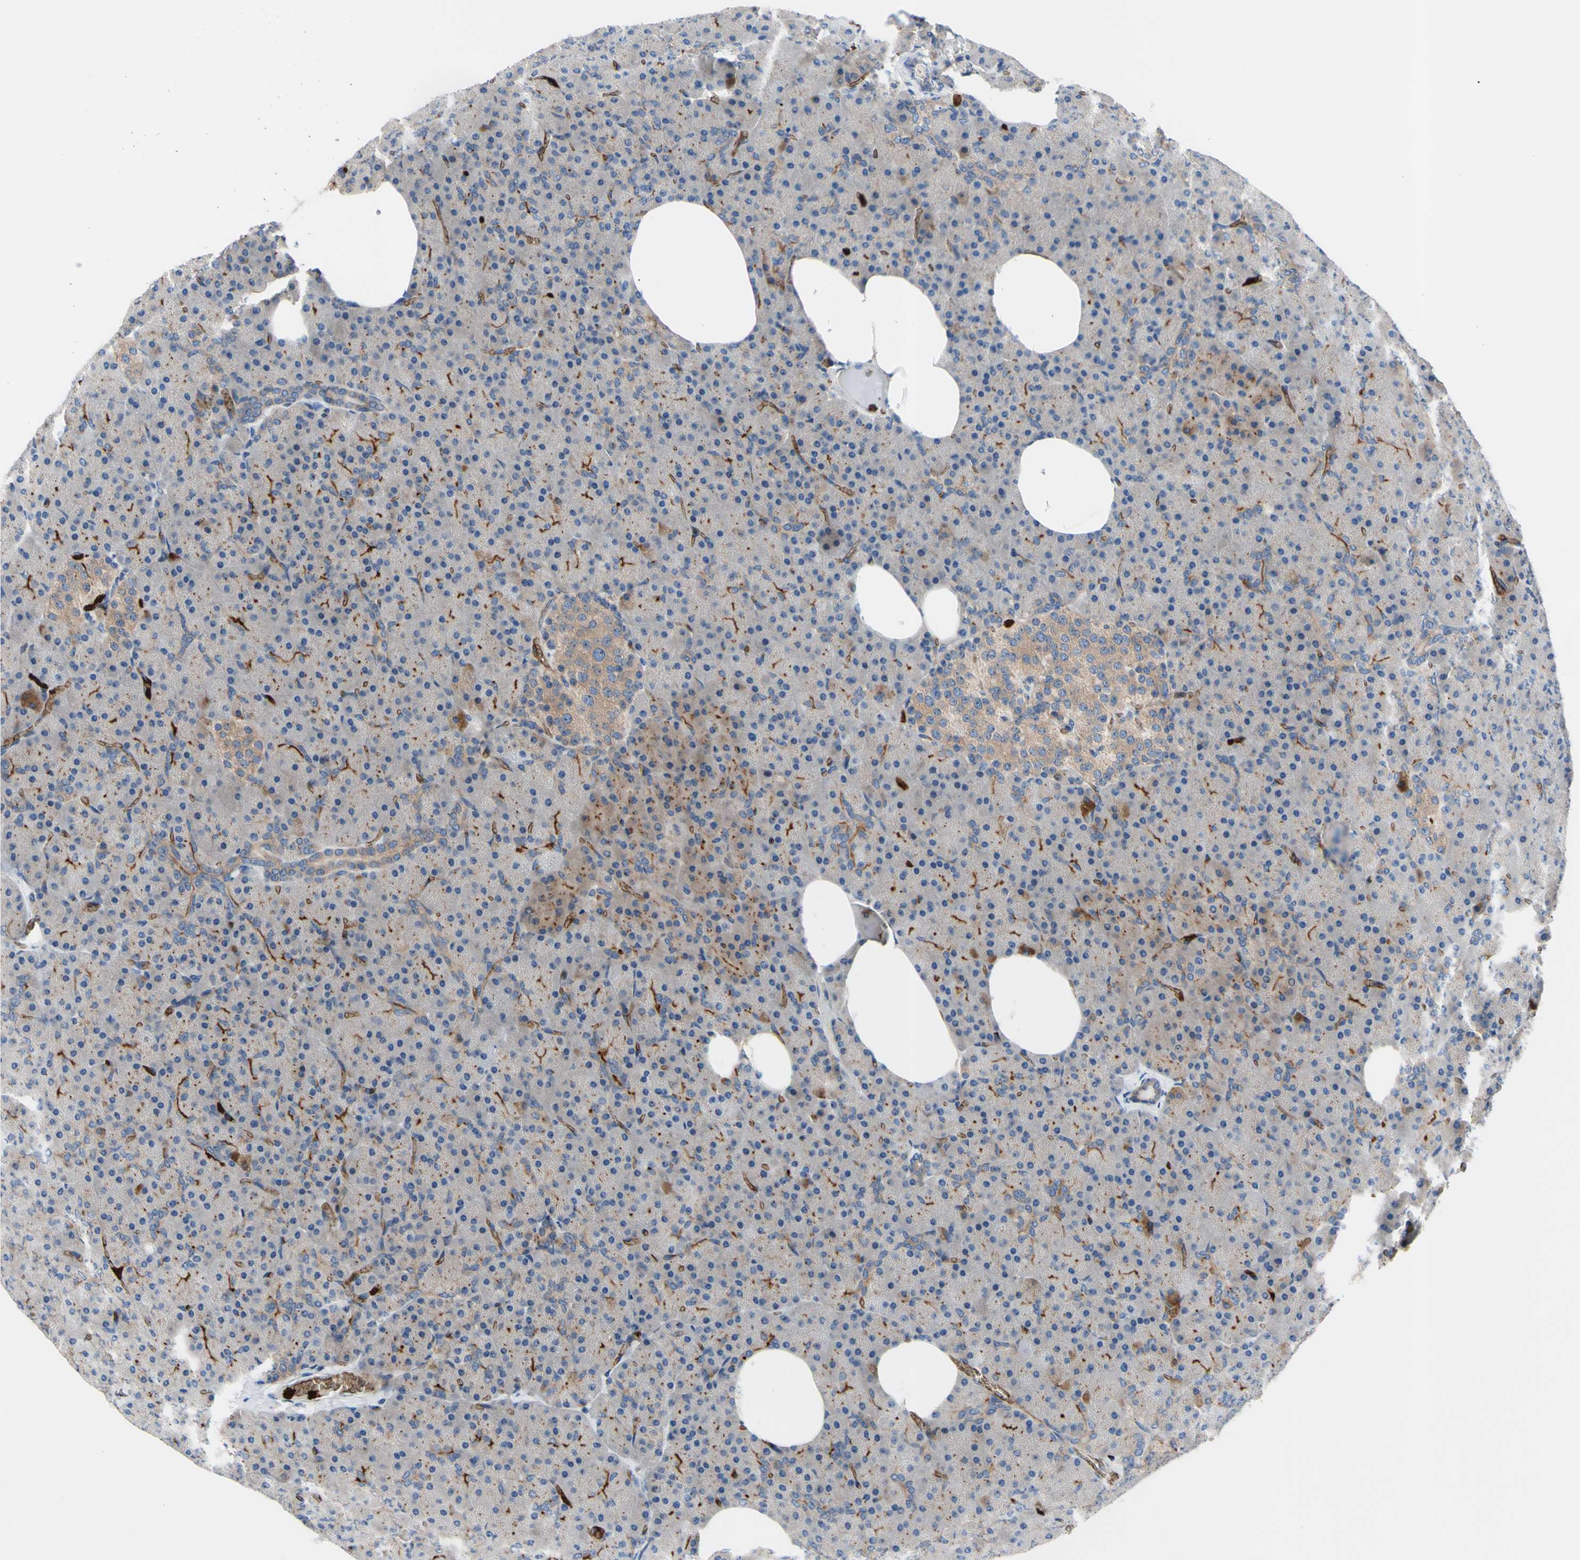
{"staining": {"intensity": "moderate", "quantity": "25%-75%", "location": "cytoplasmic/membranous"}, "tissue": "pancreas", "cell_type": "Exocrine glandular cells", "image_type": "normal", "snomed": [{"axis": "morphology", "description": "Normal tissue, NOS"}, {"axis": "topography", "description": "Pancreas"}], "caption": "Immunohistochemistry (IHC) of normal pancreas displays medium levels of moderate cytoplasmic/membranous positivity in about 25%-75% of exocrine glandular cells. (Brightfield microscopy of DAB IHC at high magnification).", "gene": "USP9X", "patient": {"sex": "female", "age": 35}}